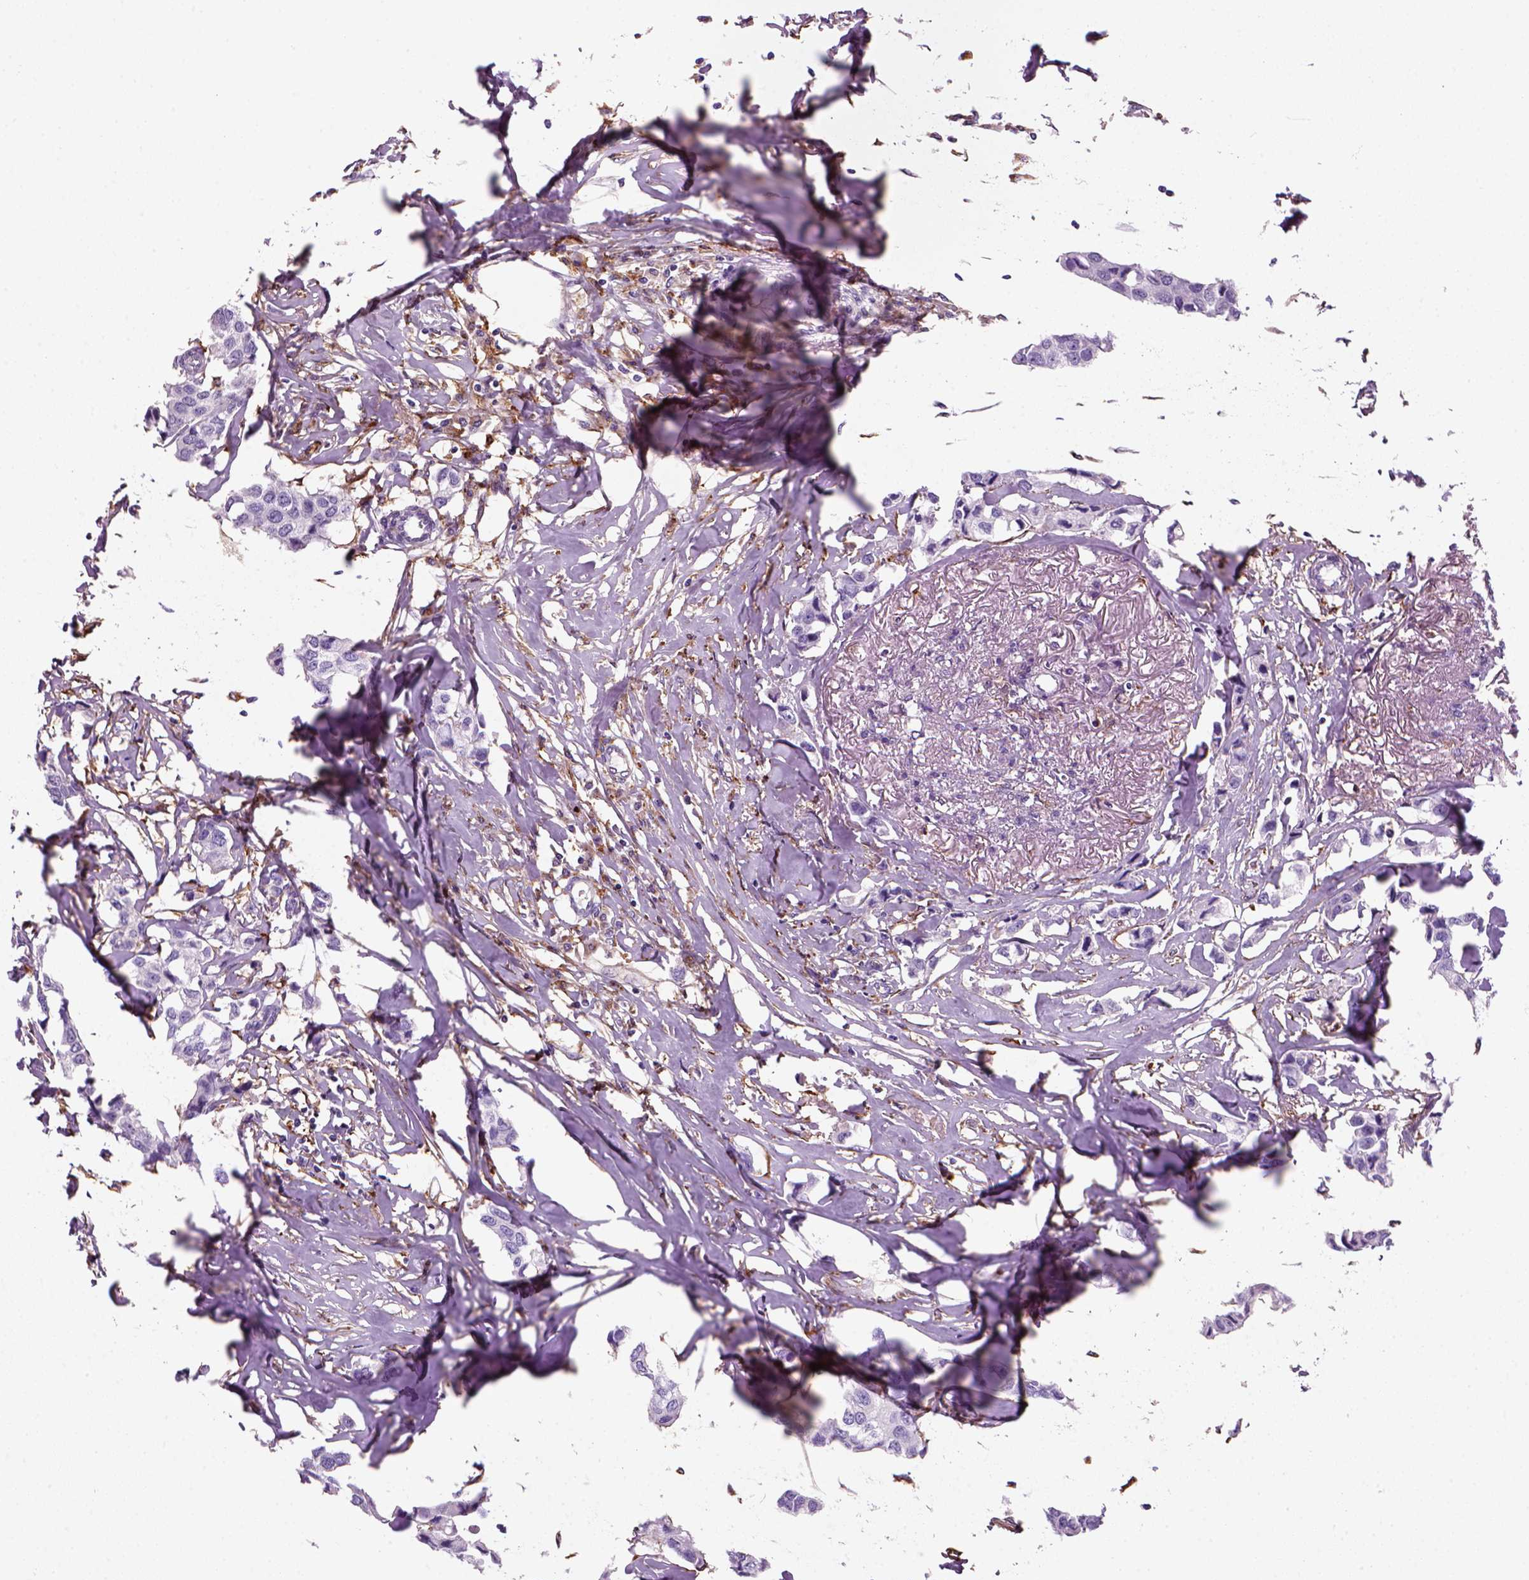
{"staining": {"intensity": "negative", "quantity": "none", "location": "none"}, "tissue": "breast cancer", "cell_type": "Tumor cells", "image_type": "cancer", "snomed": [{"axis": "morphology", "description": "Duct carcinoma"}, {"axis": "topography", "description": "Breast"}], "caption": "IHC photomicrograph of breast cancer stained for a protein (brown), which exhibits no staining in tumor cells. Brightfield microscopy of IHC stained with DAB (brown) and hematoxylin (blue), captured at high magnification.", "gene": "MARCKS", "patient": {"sex": "female", "age": 80}}